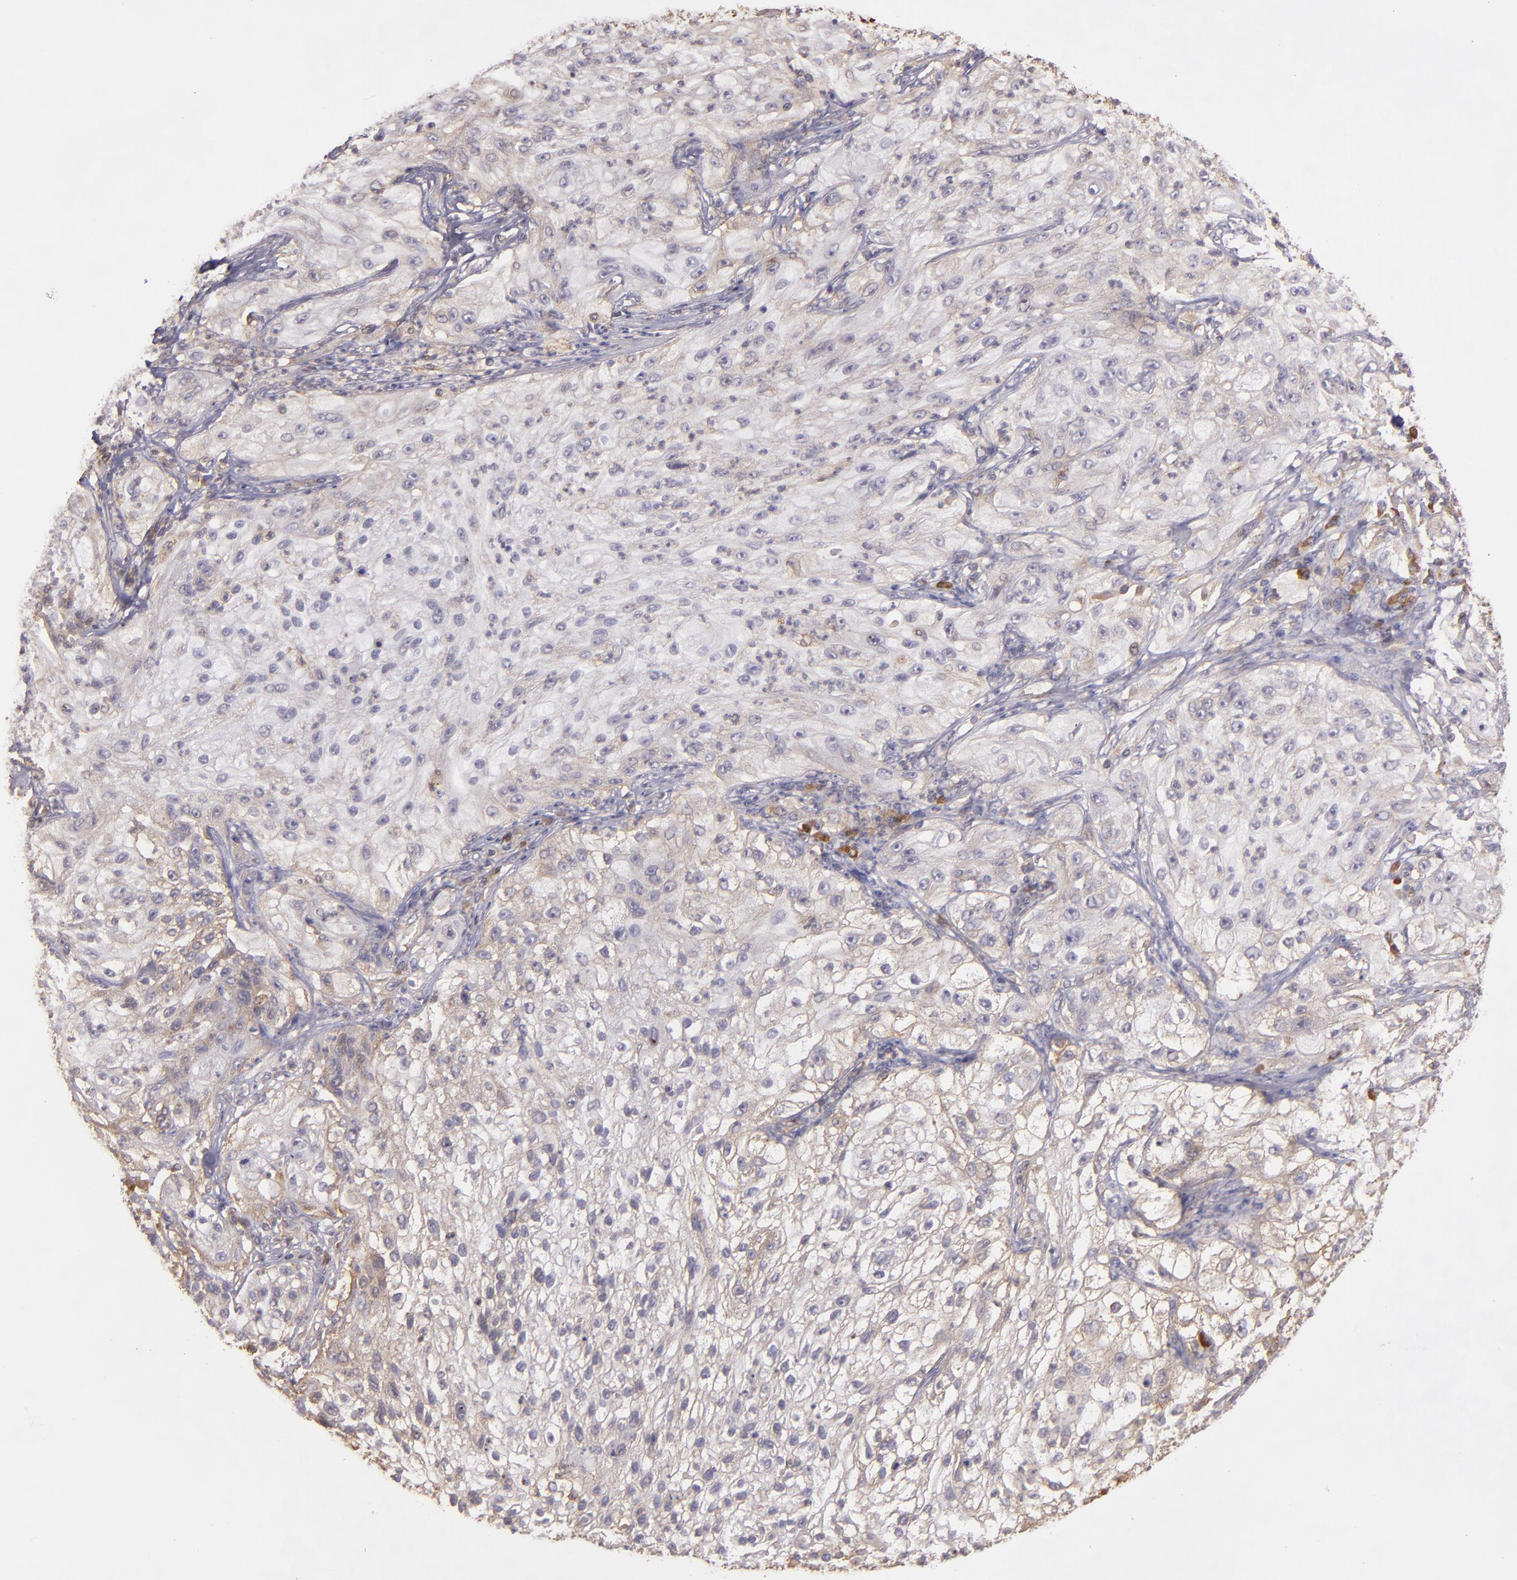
{"staining": {"intensity": "moderate", "quantity": "25%-75%", "location": "cytoplasmic/membranous"}, "tissue": "lung cancer", "cell_type": "Tumor cells", "image_type": "cancer", "snomed": [{"axis": "morphology", "description": "Inflammation, NOS"}, {"axis": "morphology", "description": "Squamous cell carcinoma, NOS"}, {"axis": "topography", "description": "Lymph node"}, {"axis": "topography", "description": "Soft tissue"}, {"axis": "topography", "description": "Lung"}], "caption": "Human lung cancer stained with a brown dye exhibits moderate cytoplasmic/membranous positive positivity in approximately 25%-75% of tumor cells.", "gene": "ECE1", "patient": {"sex": "male", "age": 66}}